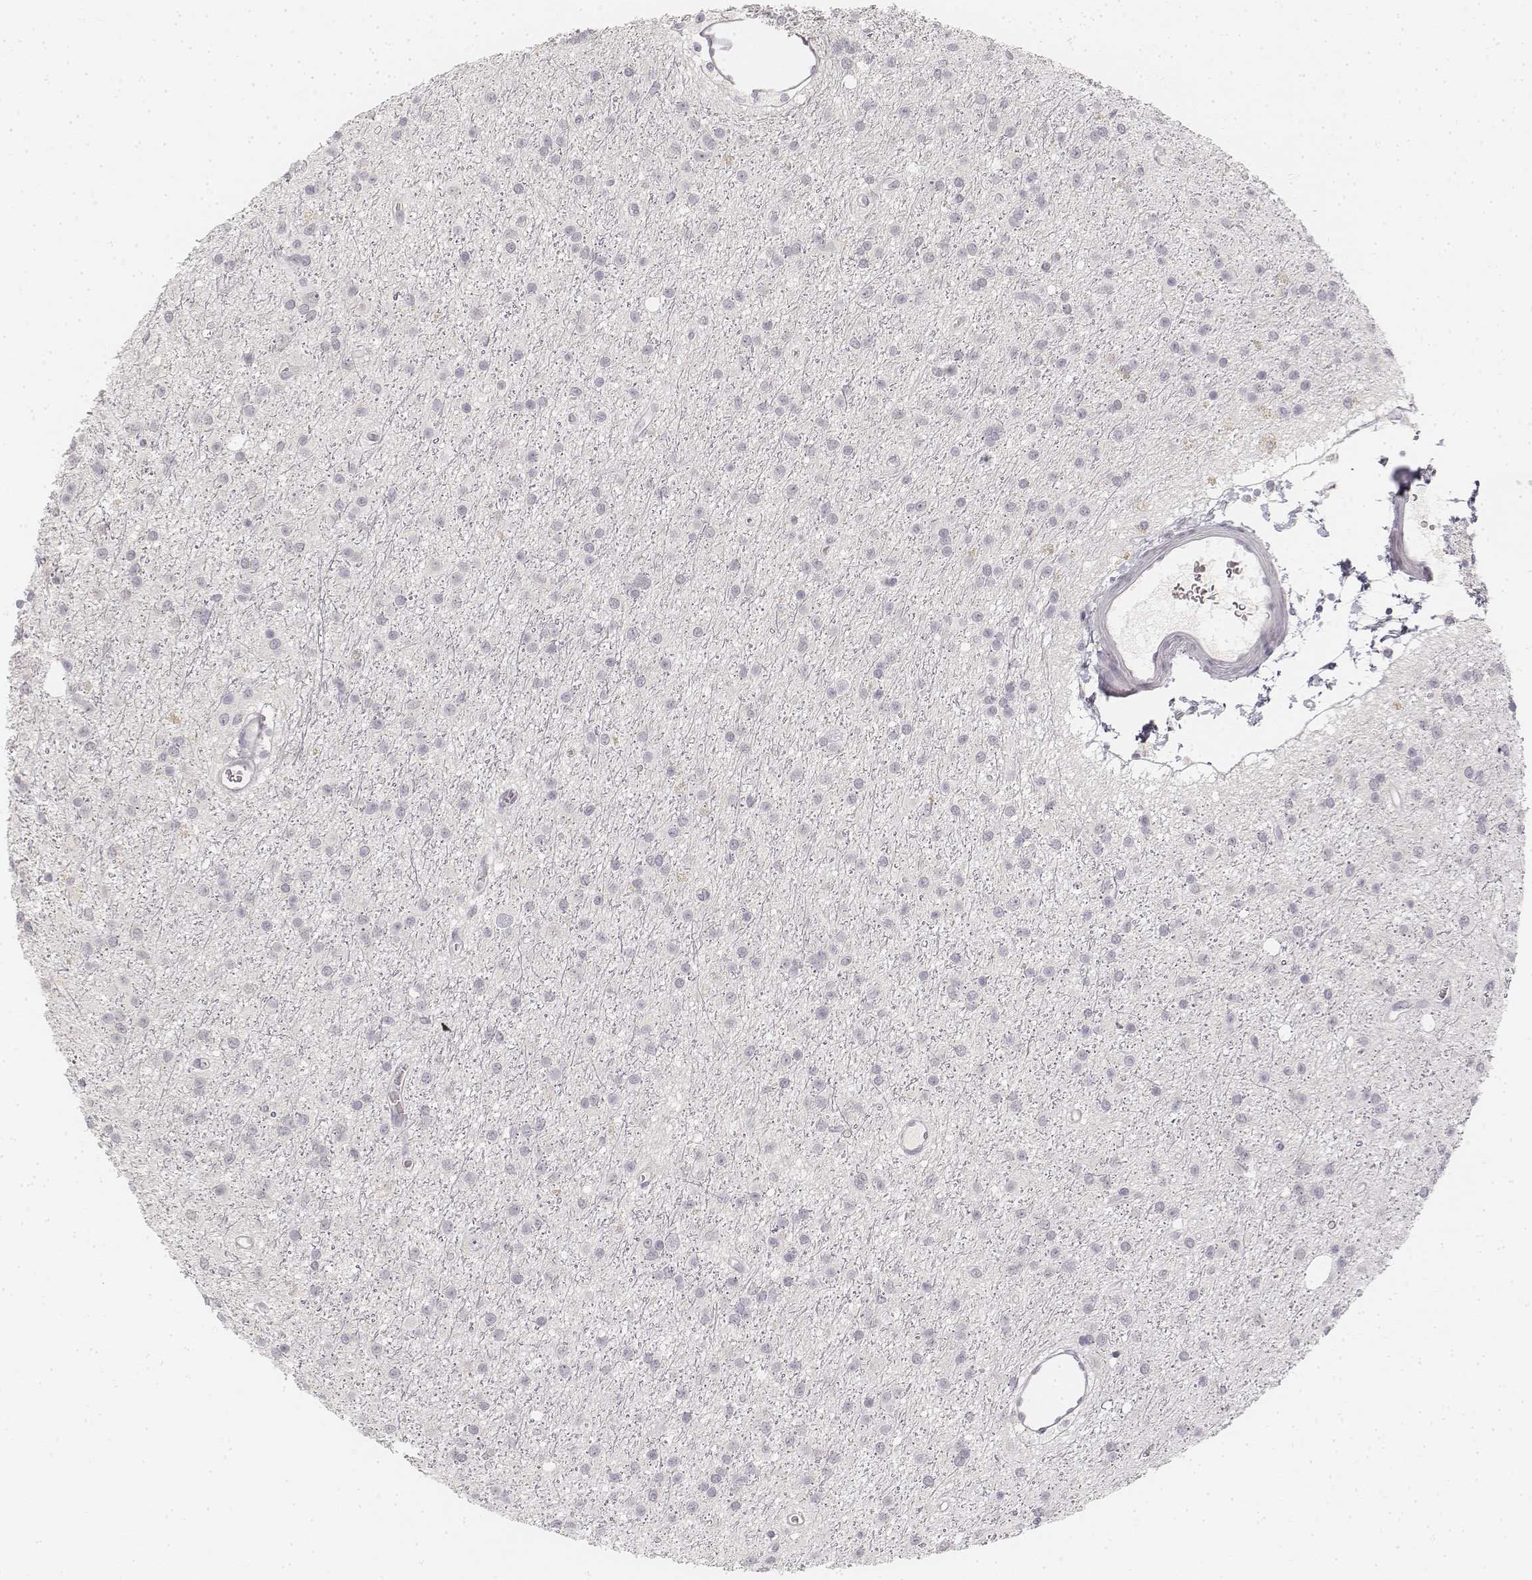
{"staining": {"intensity": "negative", "quantity": "none", "location": "none"}, "tissue": "glioma", "cell_type": "Tumor cells", "image_type": "cancer", "snomed": [{"axis": "morphology", "description": "Glioma, malignant, Low grade"}, {"axis": "topography", "description": "Brain"}], "caption": "Immunohistochemistry (IHC) image of human glioma stained for a protein (brown), which shows no positivity in tumor cells. (Immunohistochemistry, brightfield microscopy, high magnification).", "gene": "DSG4", "patient": {"sex": "male", "age": 27}}